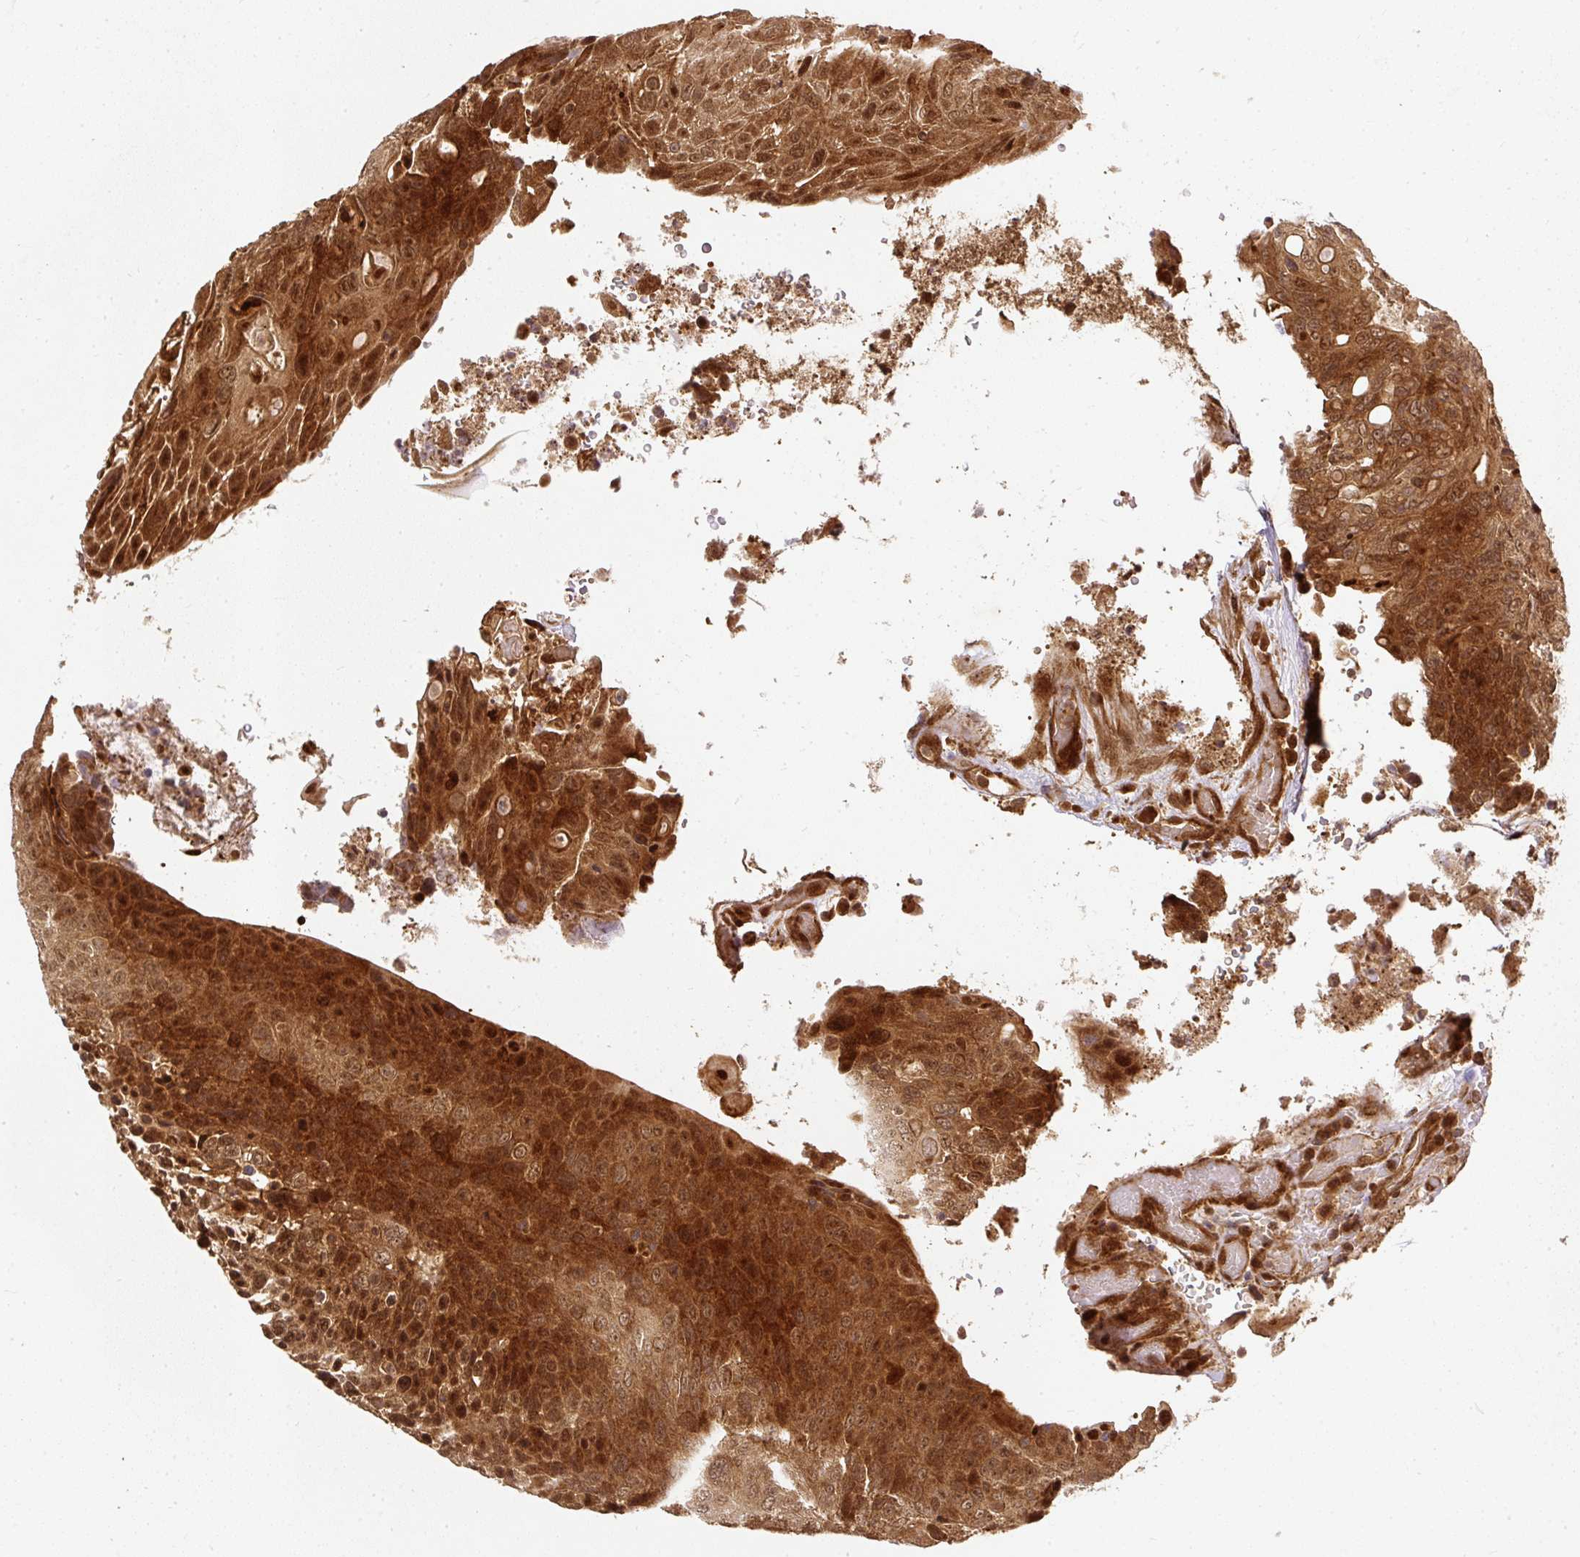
{"staining": {"intensity": "strong", "quantity": ">75%", "location": "cytoplasmic/membranous,nuclear"}, "tissue": "urothelial cancer", "cell_type": "Tumor cells", "image_type": "cancer", "snomed": [{"axis": "morphology", "description": "Urothelial carcinoma, High grade"}, {"axis": "topography", "description": "Urinary bladder"}], "caption": "Protein staining of urothelial cancer tissue displays strong cytoplasmic/membranous and nuclear staining in about >75% of tumor cells.", "gene": "PSMD1", "patient": {"sex": "female", "age": 70}}